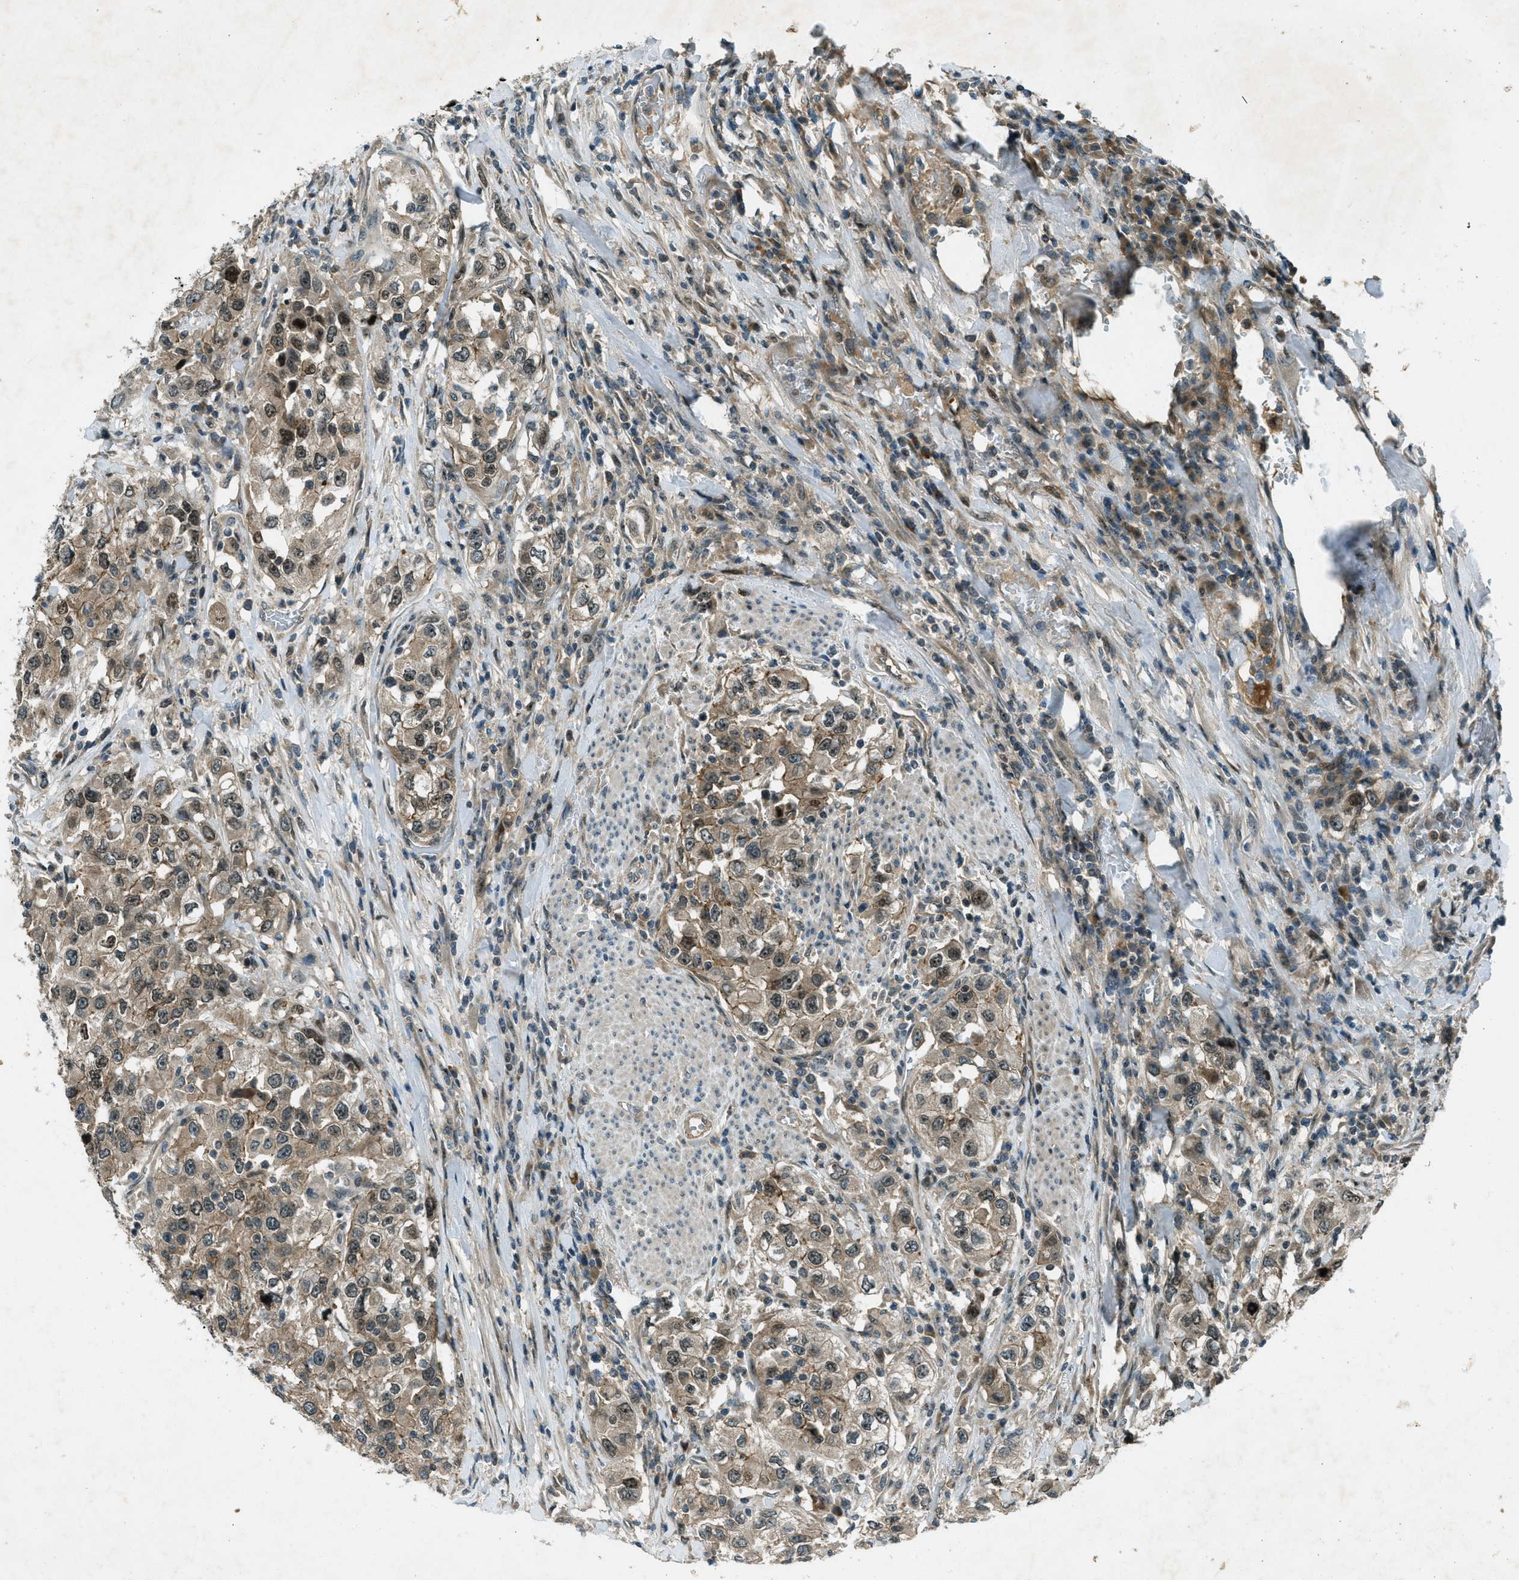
{"staining": {"intensity": "weak", "quantity": ">75%", "location": "cytoplasmic/membranous"}, "tissue": "urothelial cancer", "cell_type": "Tumor cells", "image_type": "cancer", "snomed": [{"axis": "morphology", "description": "Urothelial carcinoma, High grade"}, {"axis": "topography", "description": "Urinary bladder"}], "caption": "The photomicrograph displays immunohistochemical staining of urothelial cancer. There is weak cytoplasmic/membranous expression is identified in approximately >75% of tumor cells.", "gene": "STK11", "patient": {"sex": "female", "age": 80}}